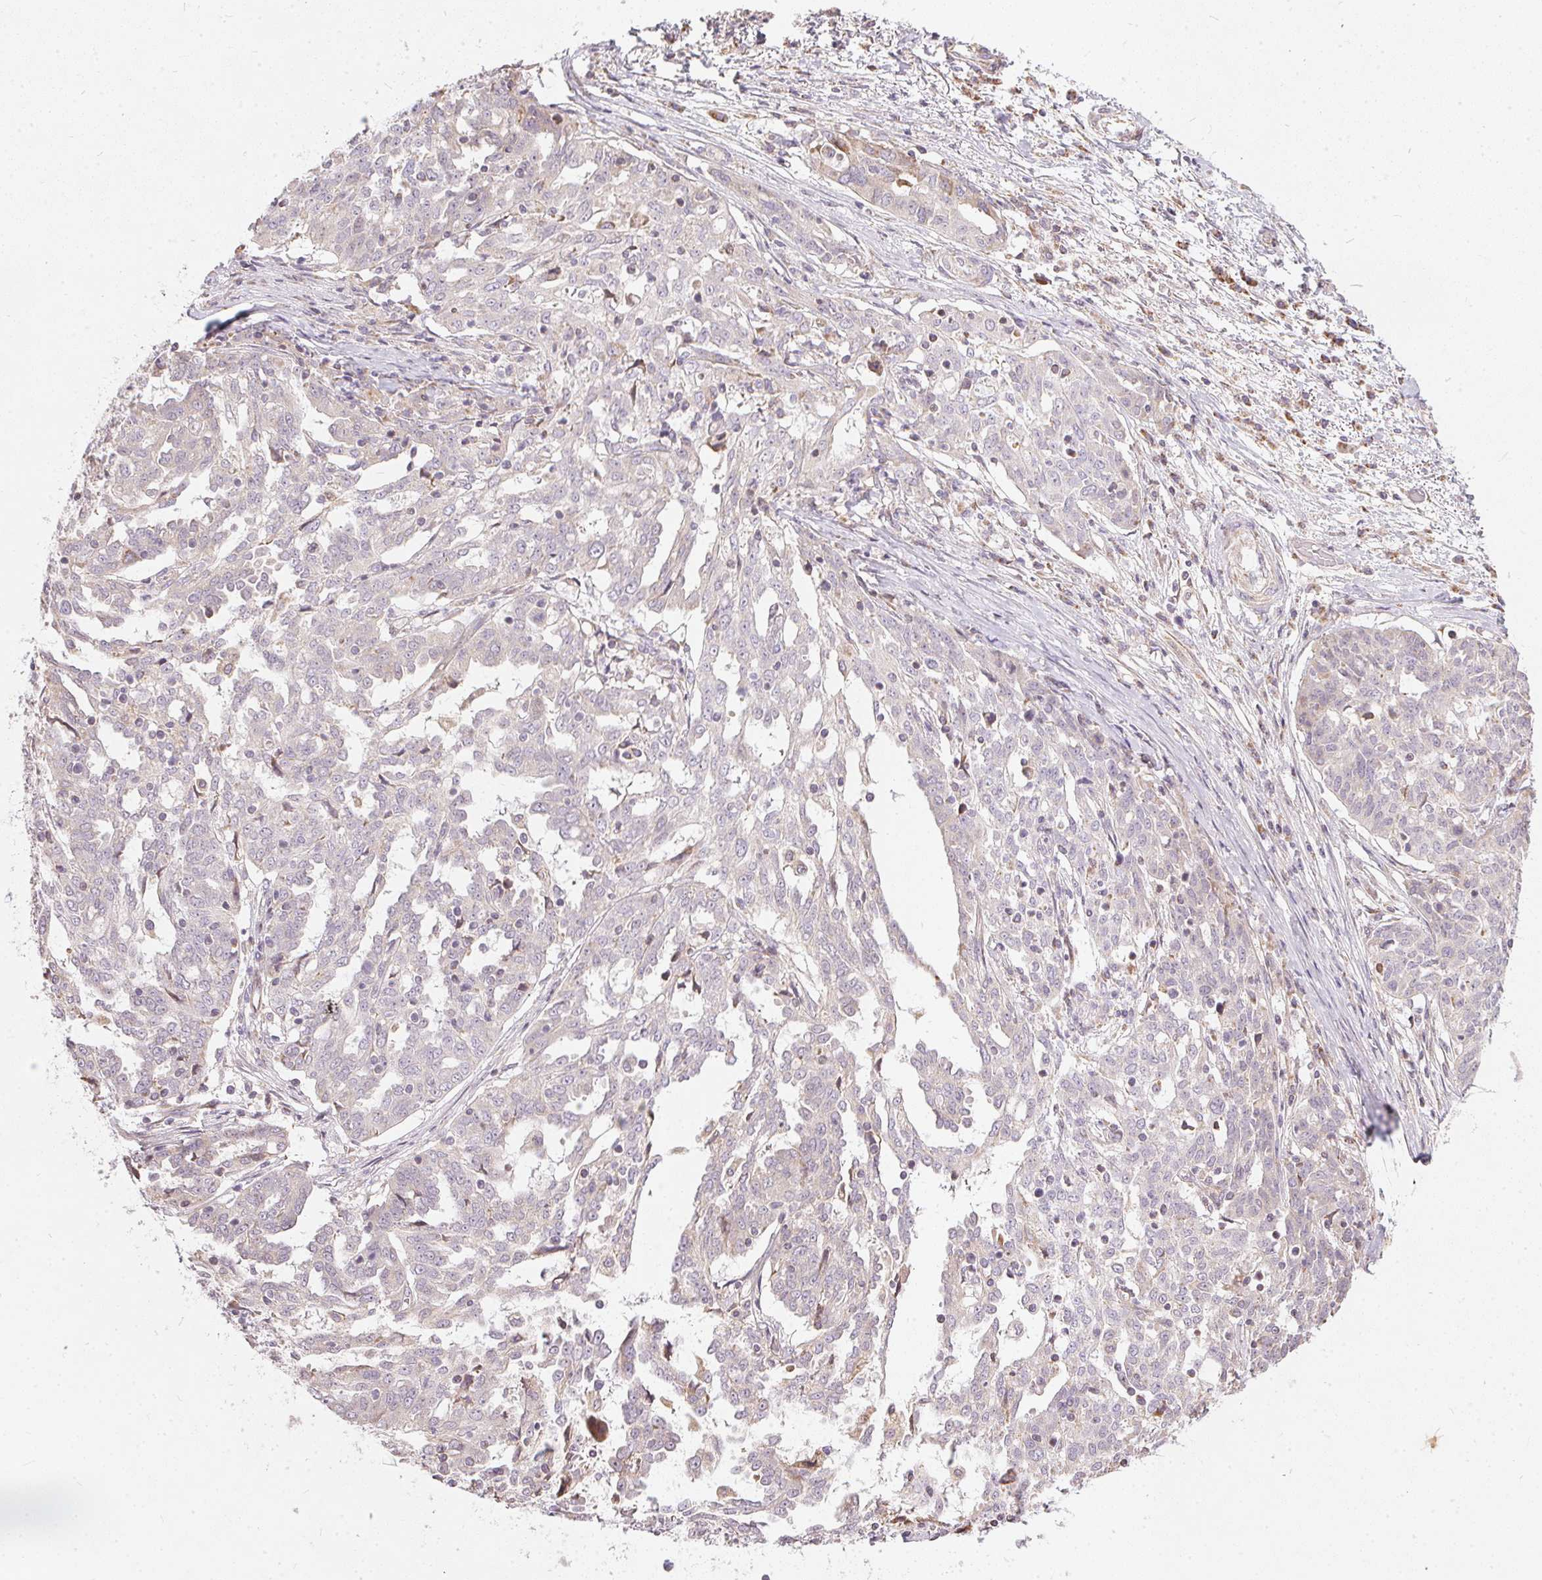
{"staining": {"intensity": "negative", "quantity": "none", "location": "none"}, "tissue": "ovarian cancer", "cell_type": "Tumor cells", "image_type": "cancer", "snomed": [{"axis": "morphology", "description": "Cystadenocarcinoma, serous, NOS"}, {"axis": "topography", "description": "Ovary"}], "caption": "The immunohistochemistry image has no significant staining in tumor cells of ovarian serous cystadenocarcinoma tissue.", "gene": "VWA5B2", "patient": {"sex": "female", "age": 67}}